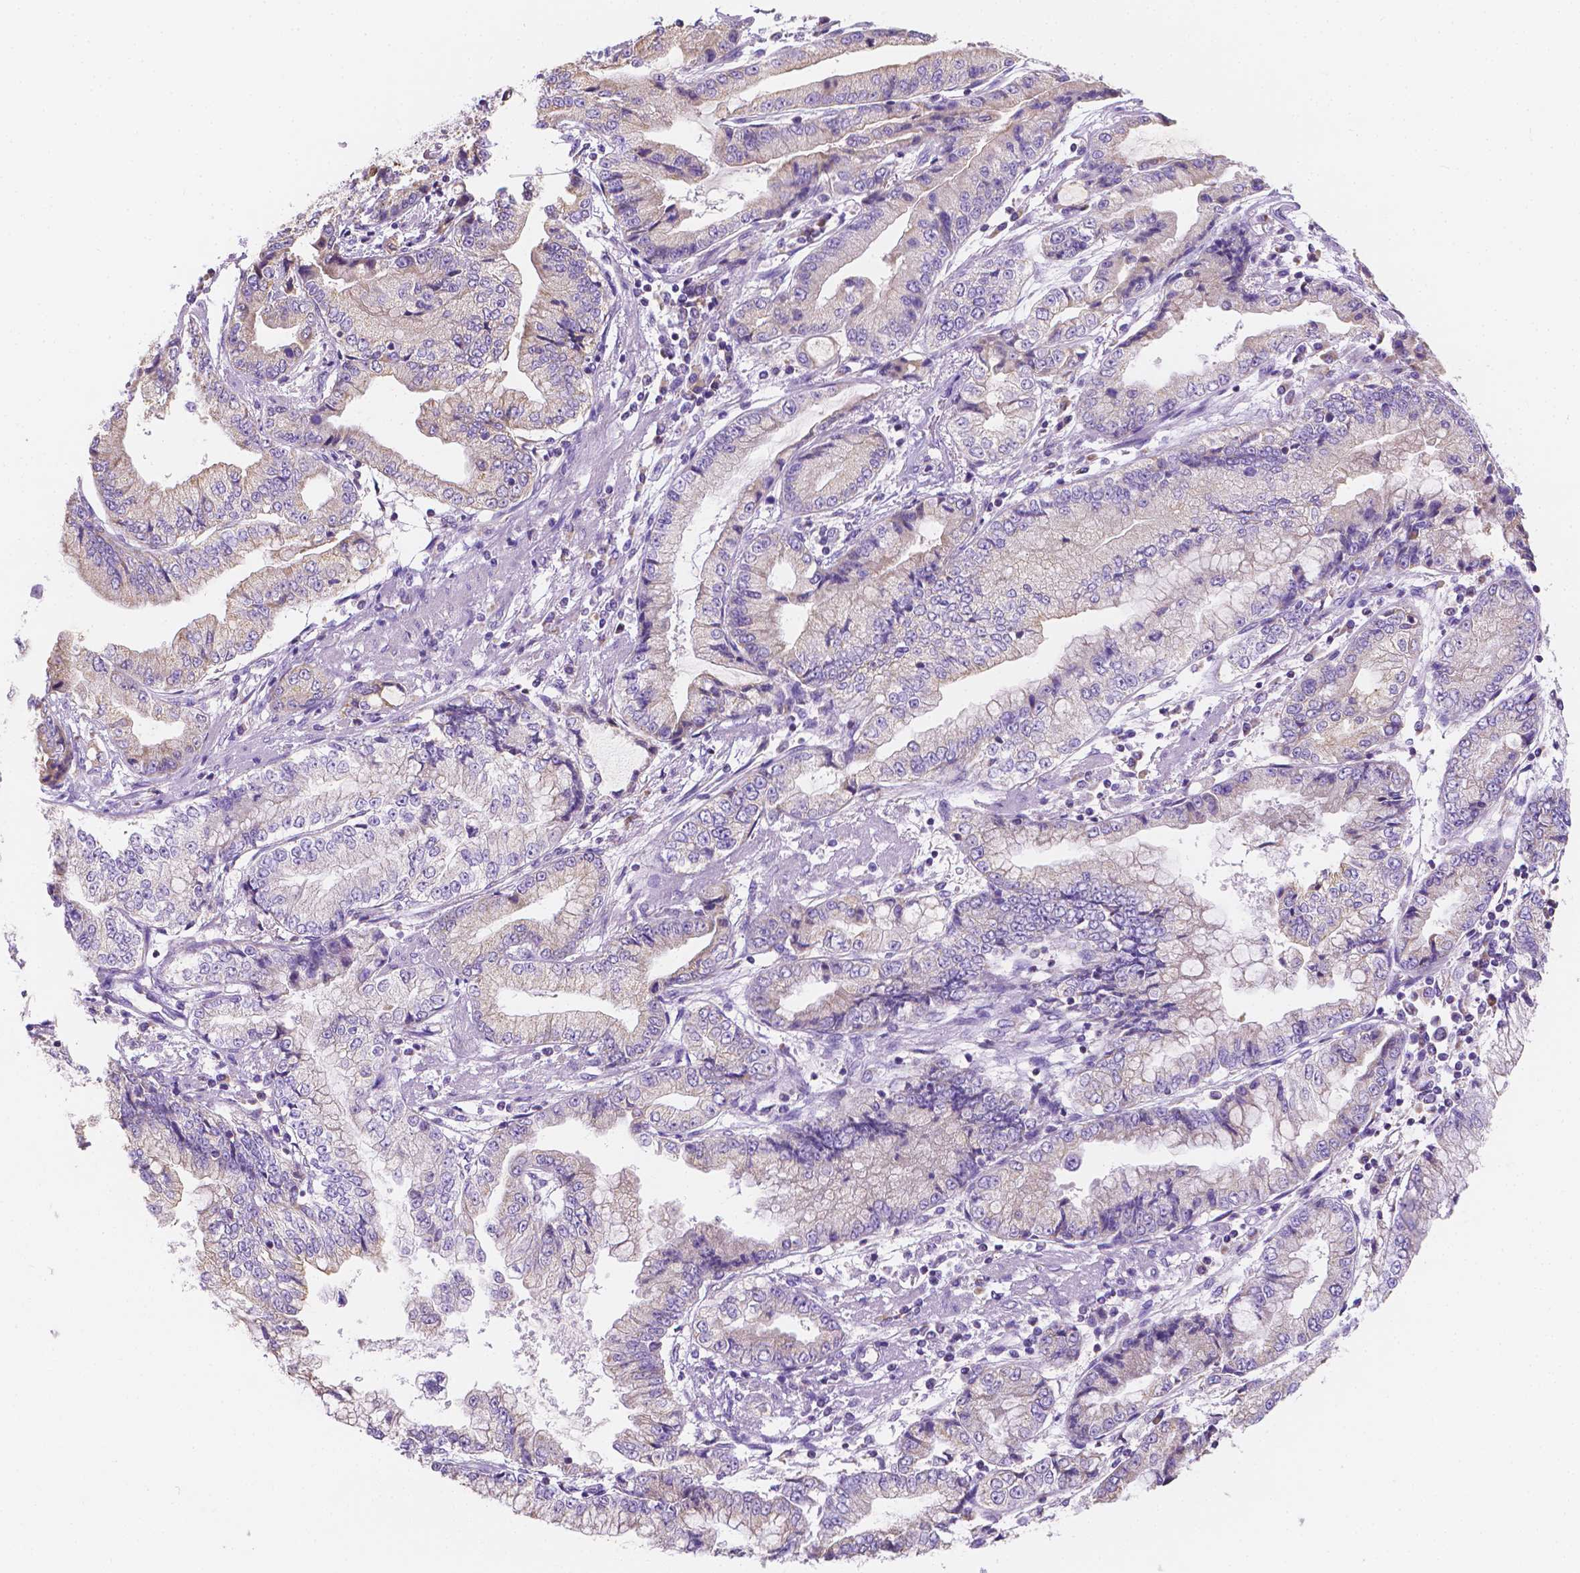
{"staining": {"intensity": "weak", "quantity": "<25%", "location": "cytoplasmic/membranous"}, "tissue": "stomach cancer", "cell_type": "Tumor cells", "image_type": "cancer", "snomed": [{"axis": "morphology", "description": "Adenocarcinoma, NOS"}, {"axis": "topography", "description": "Stomach, upper"}], "caption": "There is no significant expression in tumor cells of stomach adenocarcinoma. (Stains: DAB immunohistochemistry with hematoxylin counter stain, Microscopy: brightfield microscopy at high magnification).", "gene": "TMEM130", "patient": {"sex": "female", "age": 74}}